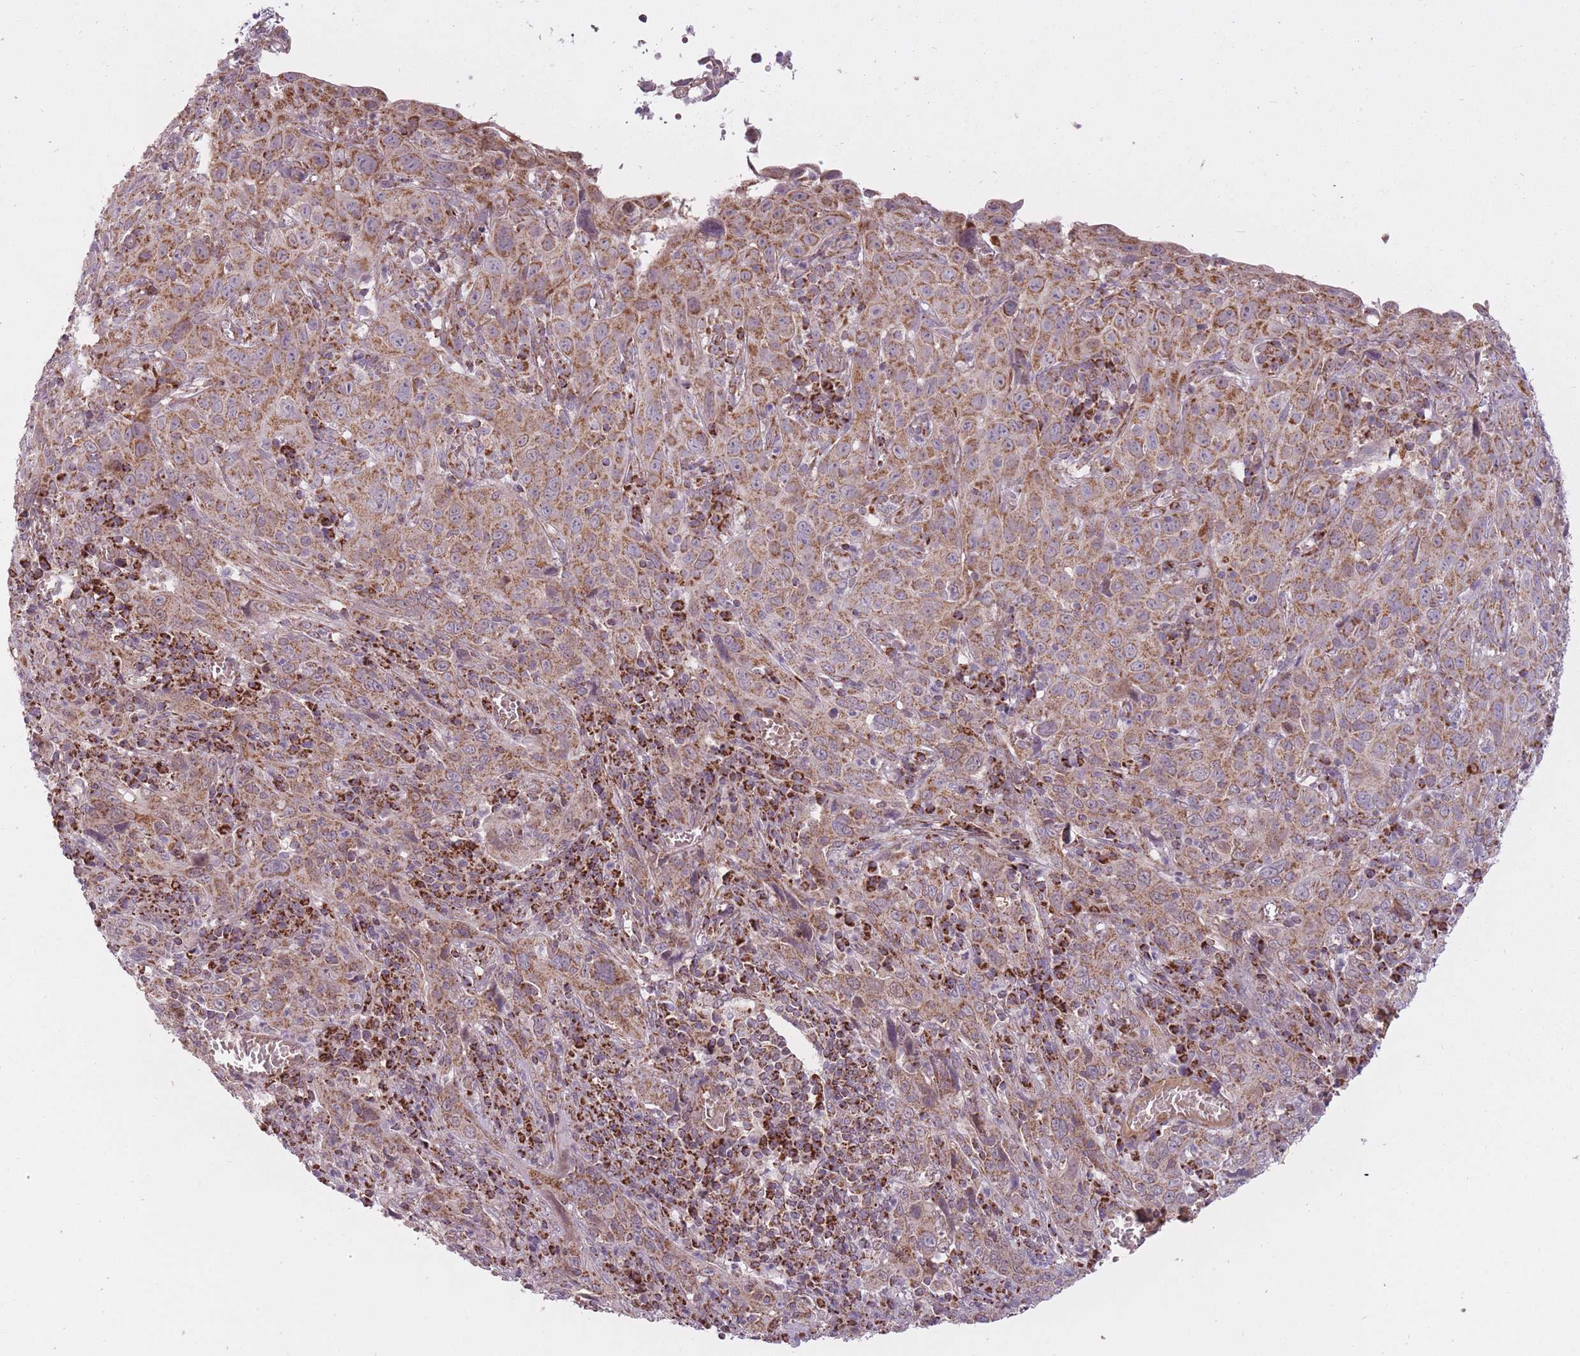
{"staining": {"intensity": "moderate", "quantity": ">75%", "location": "cytoplasmic/membranous"}, "tissue": "cervical cancer", "cell_type": "Tumor cells", "image_type": "cancer", "snomed": [{"axis": "morphology", "description": "Squamous cell carcinoma, NOS"}, {"axis": "topography", "description": "Cervix"}], "caption": "Cervical cancer (squamous cell carcinoma) stained for a protein demonstrates moderate cytoplasmic/membranous positivity in tumor cells. (Stains: DAB in brown, nuclei in blue, Microscopy: brightfield microscopy at high magnification).", "gene": "LIN7C", "patient": {"sex": "female", "age": 46}}